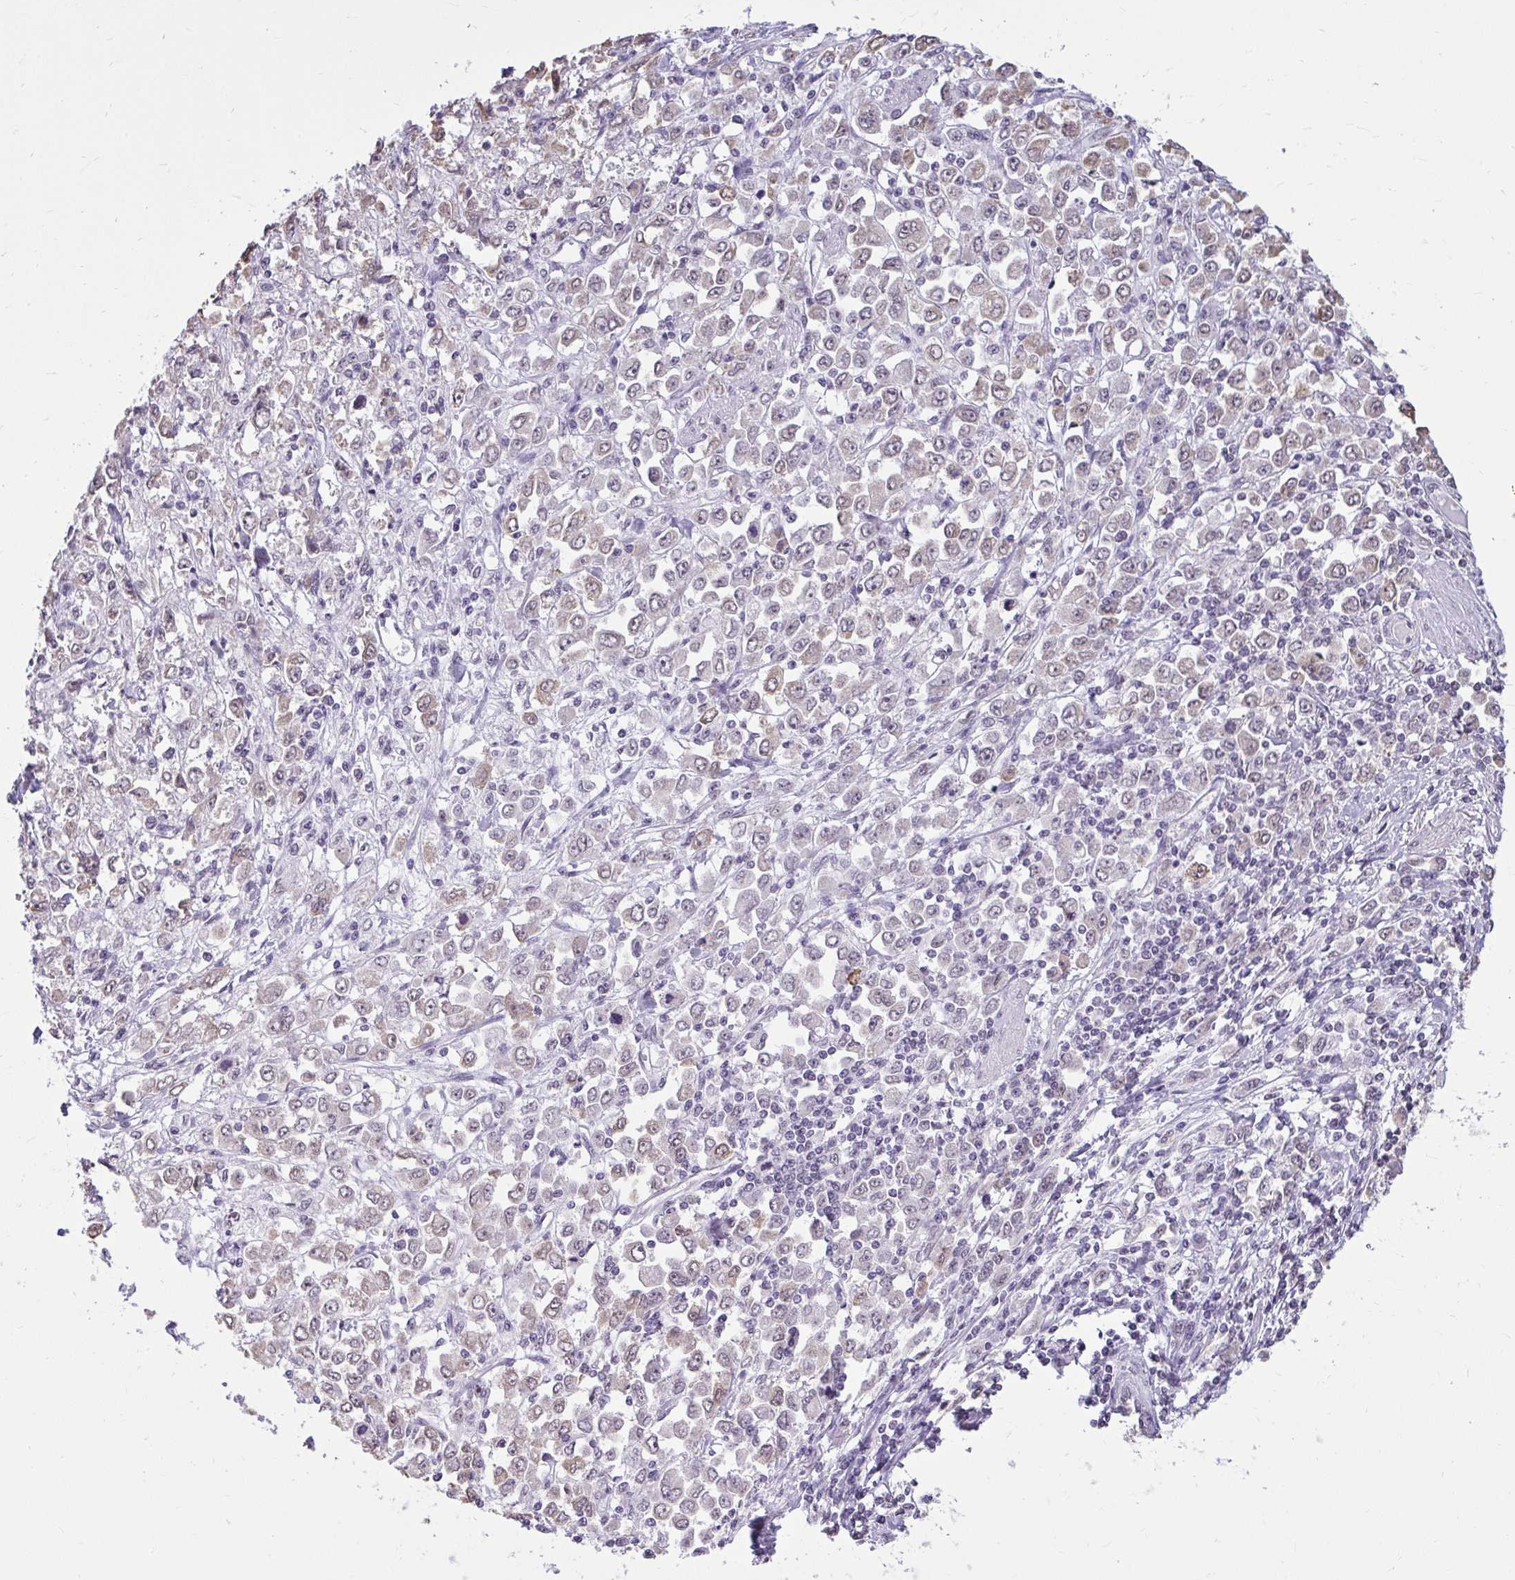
{"staining": {"intensity": "weak", "quantity": "<25%", "location": "cytoplasmic/membranous,nuclear"}, "tissue": "stomach cancer", "cell_type": "Tumor cells", "image_type": "cancer", "snomed": [{"axis": "morphology", "description": "Adenocarcinoma, NOS"}, {"axis": "topography", "description": "Stomach, upper"}], "caption": "Tumor cells show no significant protein expression in stomach cancer. The staining is performed using DAB brown chromogen with nuclei counter-stained in using hematoxylin.", "gene": "NPPA", "patient": {"sex": "male", "age": 70}}